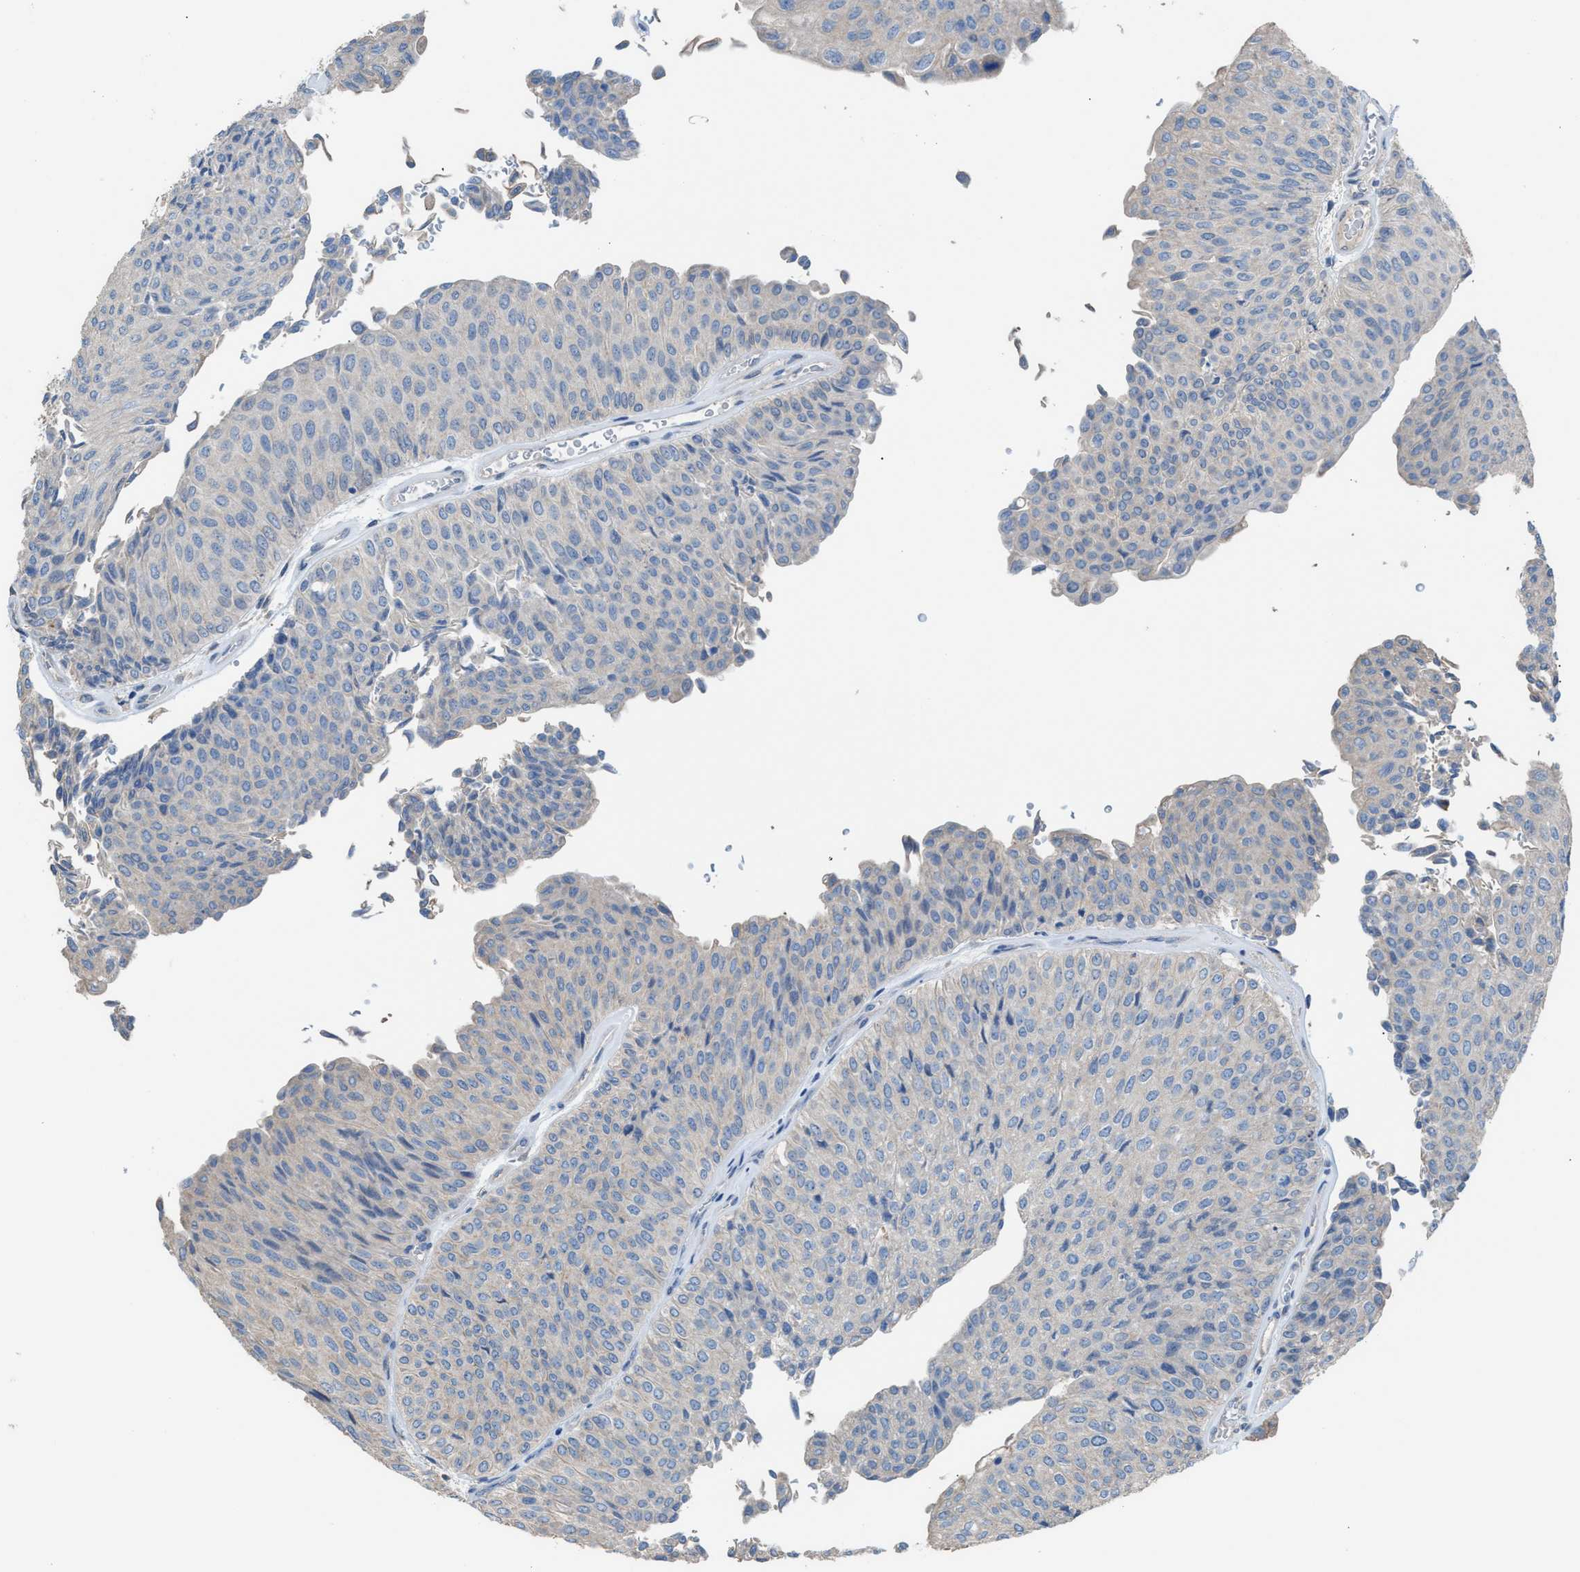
{"staining": {"intensity": "negative", "quantity": "none", "location": "none"}, "tissue": "urothelial cancer", "cell_type": "Tumor cells", "image_type": "cancer", "snomed": [{"axis": "morphology", "description": "Urothelial carcinoma, Low grade"}, {"axis": "topography", "description": "Urinary bladder"}], "caption": "High power microscopy micrograph of an IHC photomicrograph of urothelial carcinoma (low-grade), revealing no significant staining in tumor cells. (Immunohistochemistry (ihc), brightfield microscopy, high magnification).", "gene": "NQO2", "patient": {"sex": "male", "age": 78}}